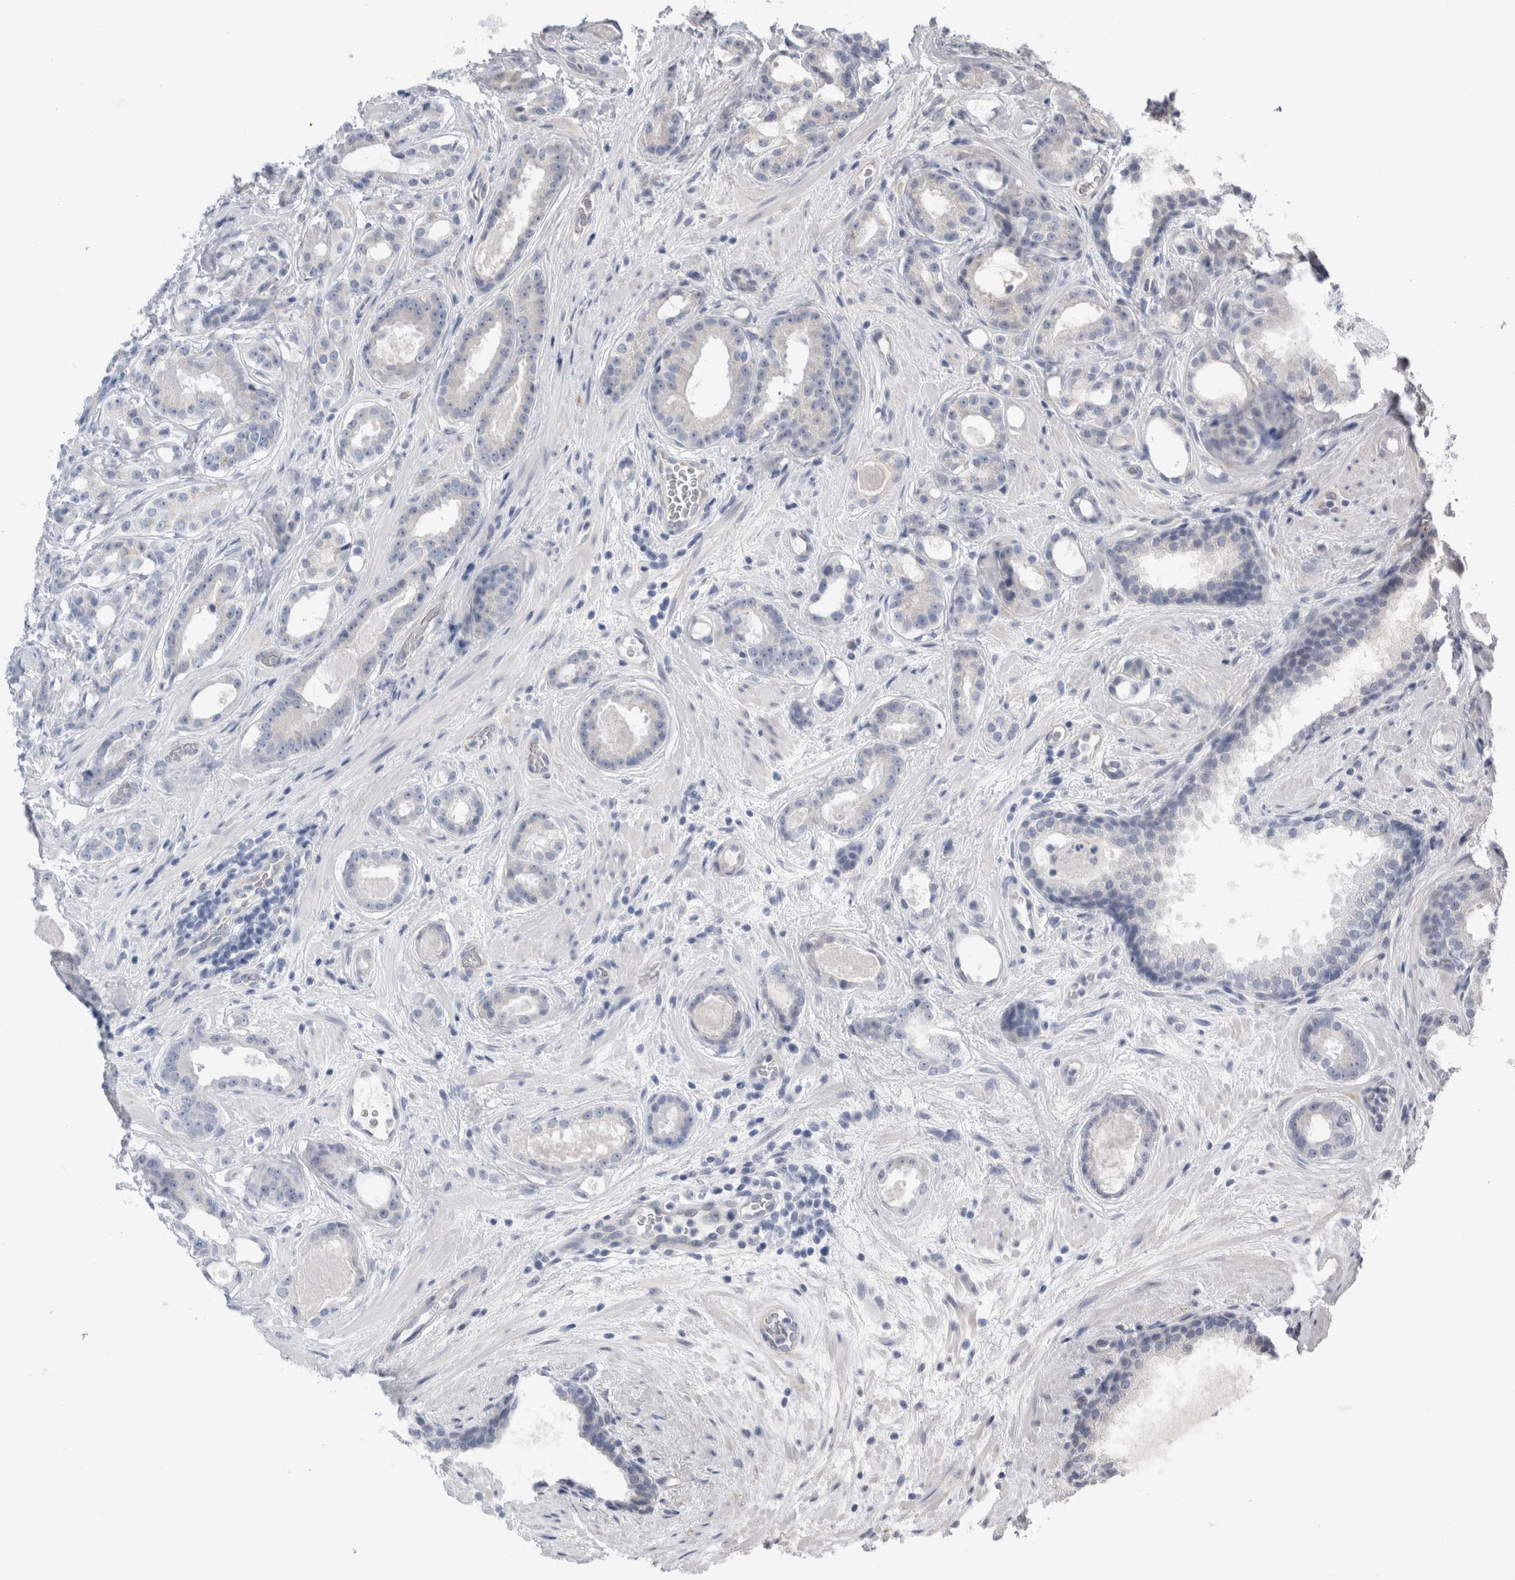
{"staining": {"intensity": "negative", "quantity": "none", "location": "none"}, "tissue": "prostate cancer", "cell_type": "Tumor cells", "image_type": "cancer", "snomed": [{"axis": "morphology", "description": "Adenocarcinoma, High grade"}, {"axis": "topography", "description": "Prostate"}], "caption": "IHC photomicrograph of neoplastic tissue: prostate high-grade adenocarcinoma stained with DAB displays no significant protein positivity in tumor cells.", "gene": "TAFA5", "patient": {"sex": "male", "age": 60}}